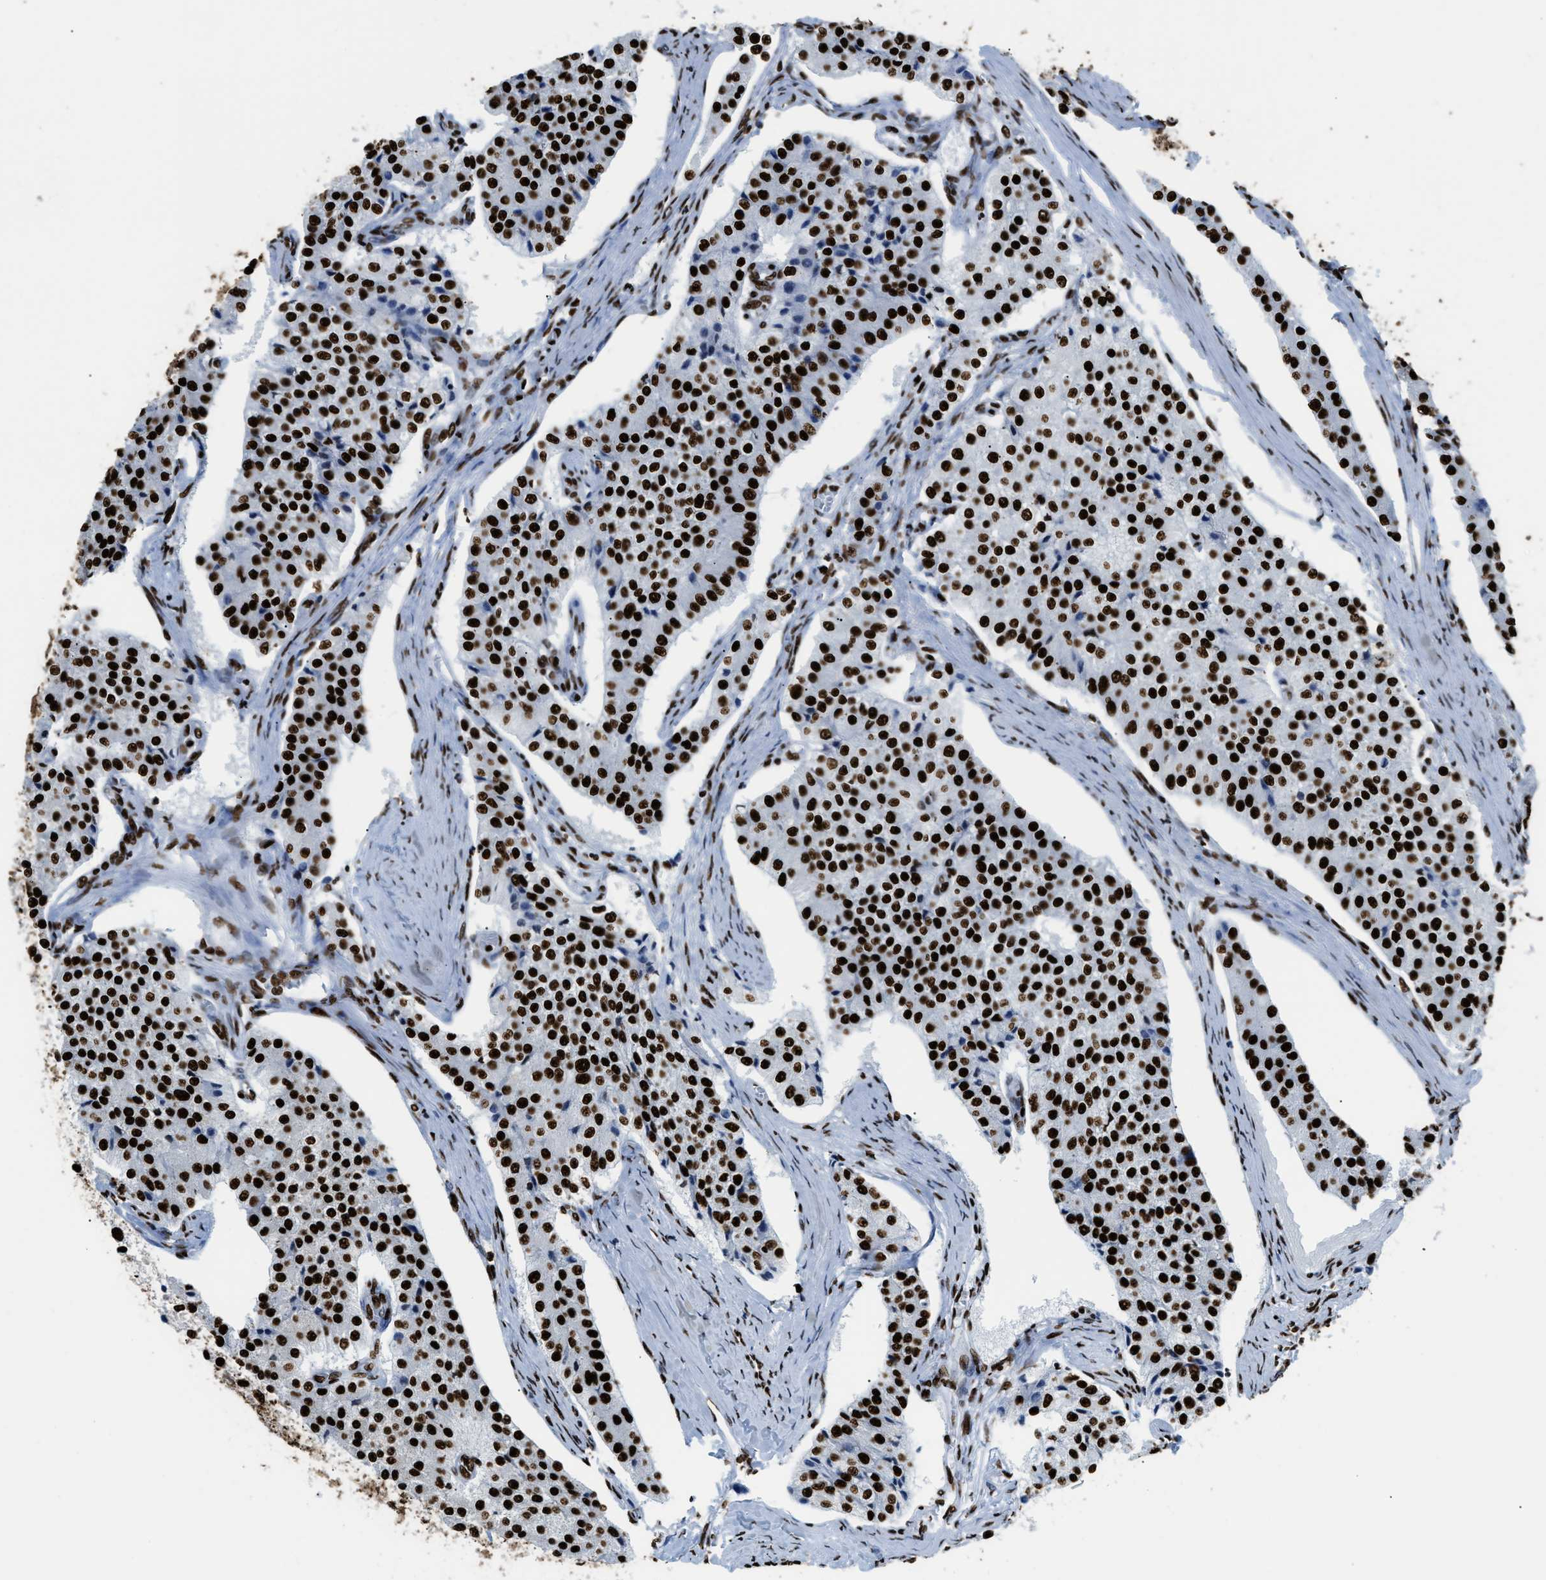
{"staining": {"intensity": "strong", "quantity": ">75%", "location": "nuclear"}, "tissue": "carcinoid", "cell_type": "Tumor cells", "image_type": "cancer", "snomed": [{"axis": "morphology", "description": "Carcinoid, malignant, NOS"}, {"axis": "topography", "description": "Colon"}], "caption": "DAB immunohistochemical staining of carcinoid demonstrates strong nuclear protein staining in approximately >75% of tumor cells. The protein is shown in brown color, while the nuclei are stained blue.", "gene": "HNRNPM", "patient": {"sex": "female", "age": 52}}